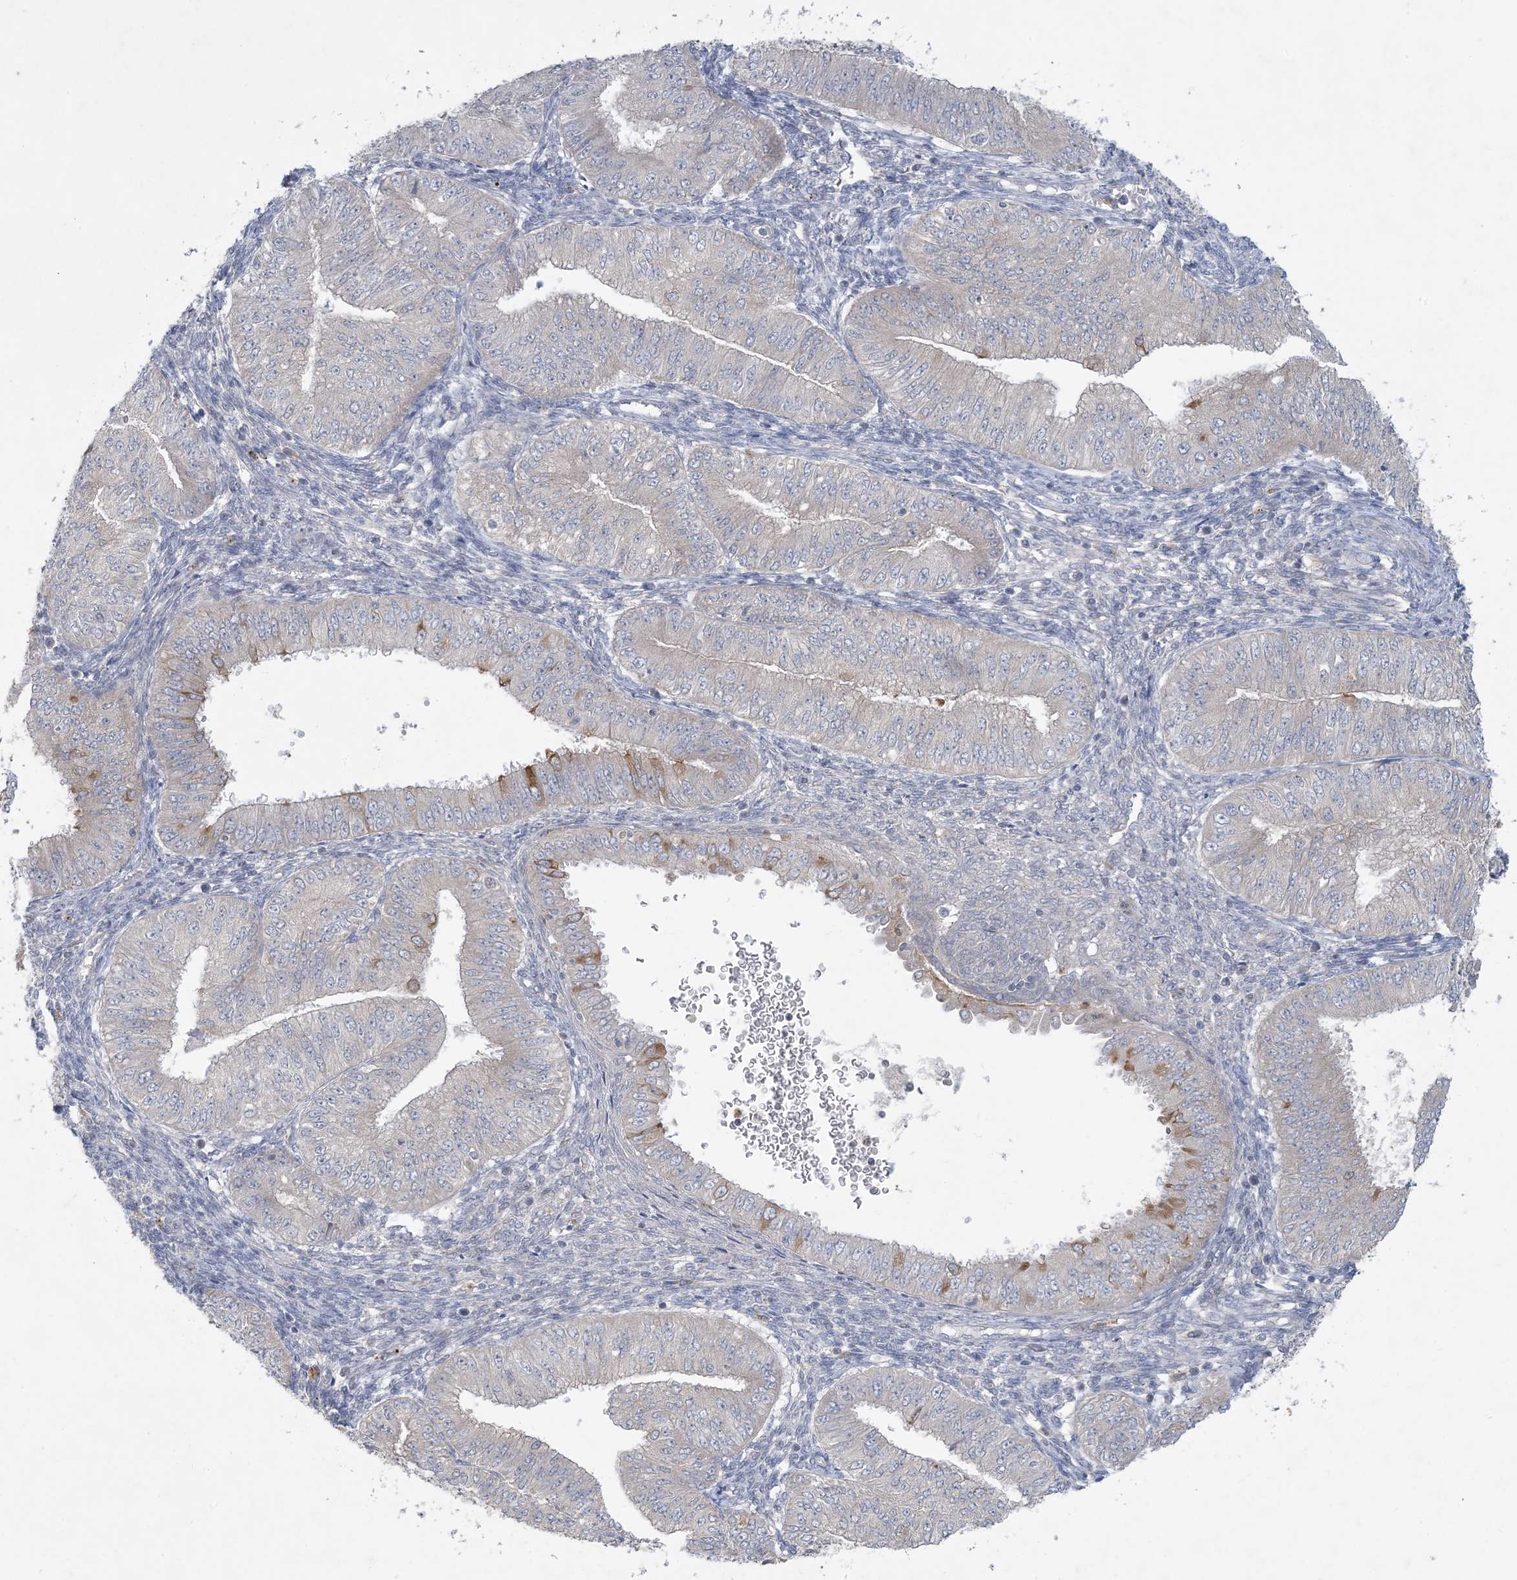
{"staining": {"intensity": "moderate", "quantity": "<25%", "location": "cytoplasmic/membranous"}, "tissue": "endometrial cancer", "cell_type": "Tumor cells", "image_type": "cancer", "snomed": [{"axis": "morphology", "description": "Normal tissue, NOS"}, {"axis": "morphology", "description": "Adenocarcinoma, NOS"}, {"axis": "topography", "description": "Endometrium"}], "caption": "A low amount of moderate cytoplasmic/membranous staining is seen in about <25% of tumor cells in endometrial cancer tissue. The protein of interest is stained brown, and the nuclei are stained in blue (DAB (3,3'-diaminobenzidine) IHC with brightfield microscopy, high magnification).", "gene": "KIF3A", "patient": {"sex": "female", "age": 53}}